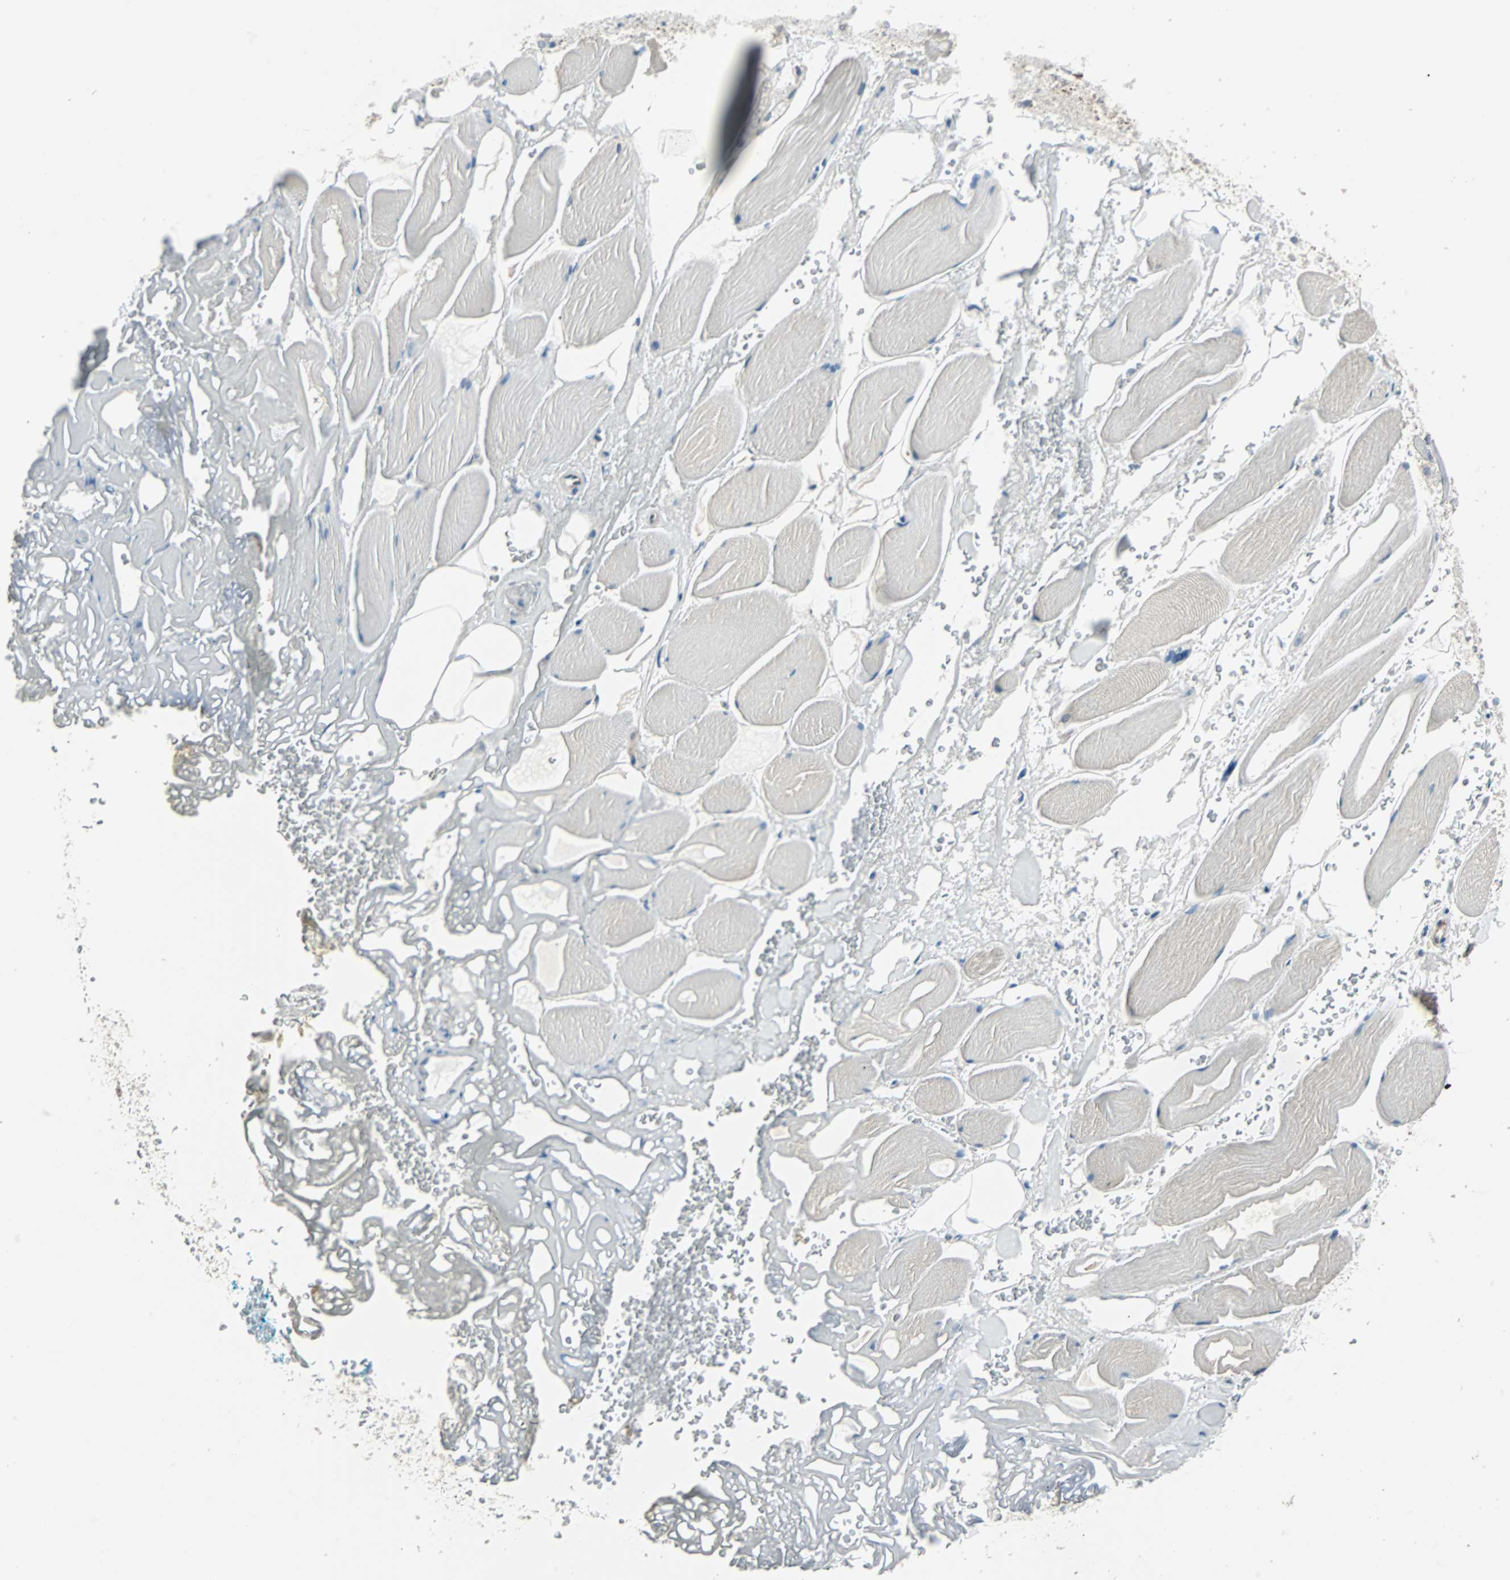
{"staining": {"intensity": "negative", "quantity": "none", "location": "none"}, "tissue": "adipose tissue", "cell_type": "Adipocytes", "image_type": "normal", "snomed": [{"axis": "morphology", "description": "Normal tissue, NOS"}, {"axis": "topography", "description": "Soft tissue"}, {"axis": "topography", "description": "Peripheral nerve tissue"}], "caption": "IHC of unremarkable human adipose tissue displays no positivity in adipocytes.", "gene": "SWAP70", "patient": {"sex": "female", "age": 71}}